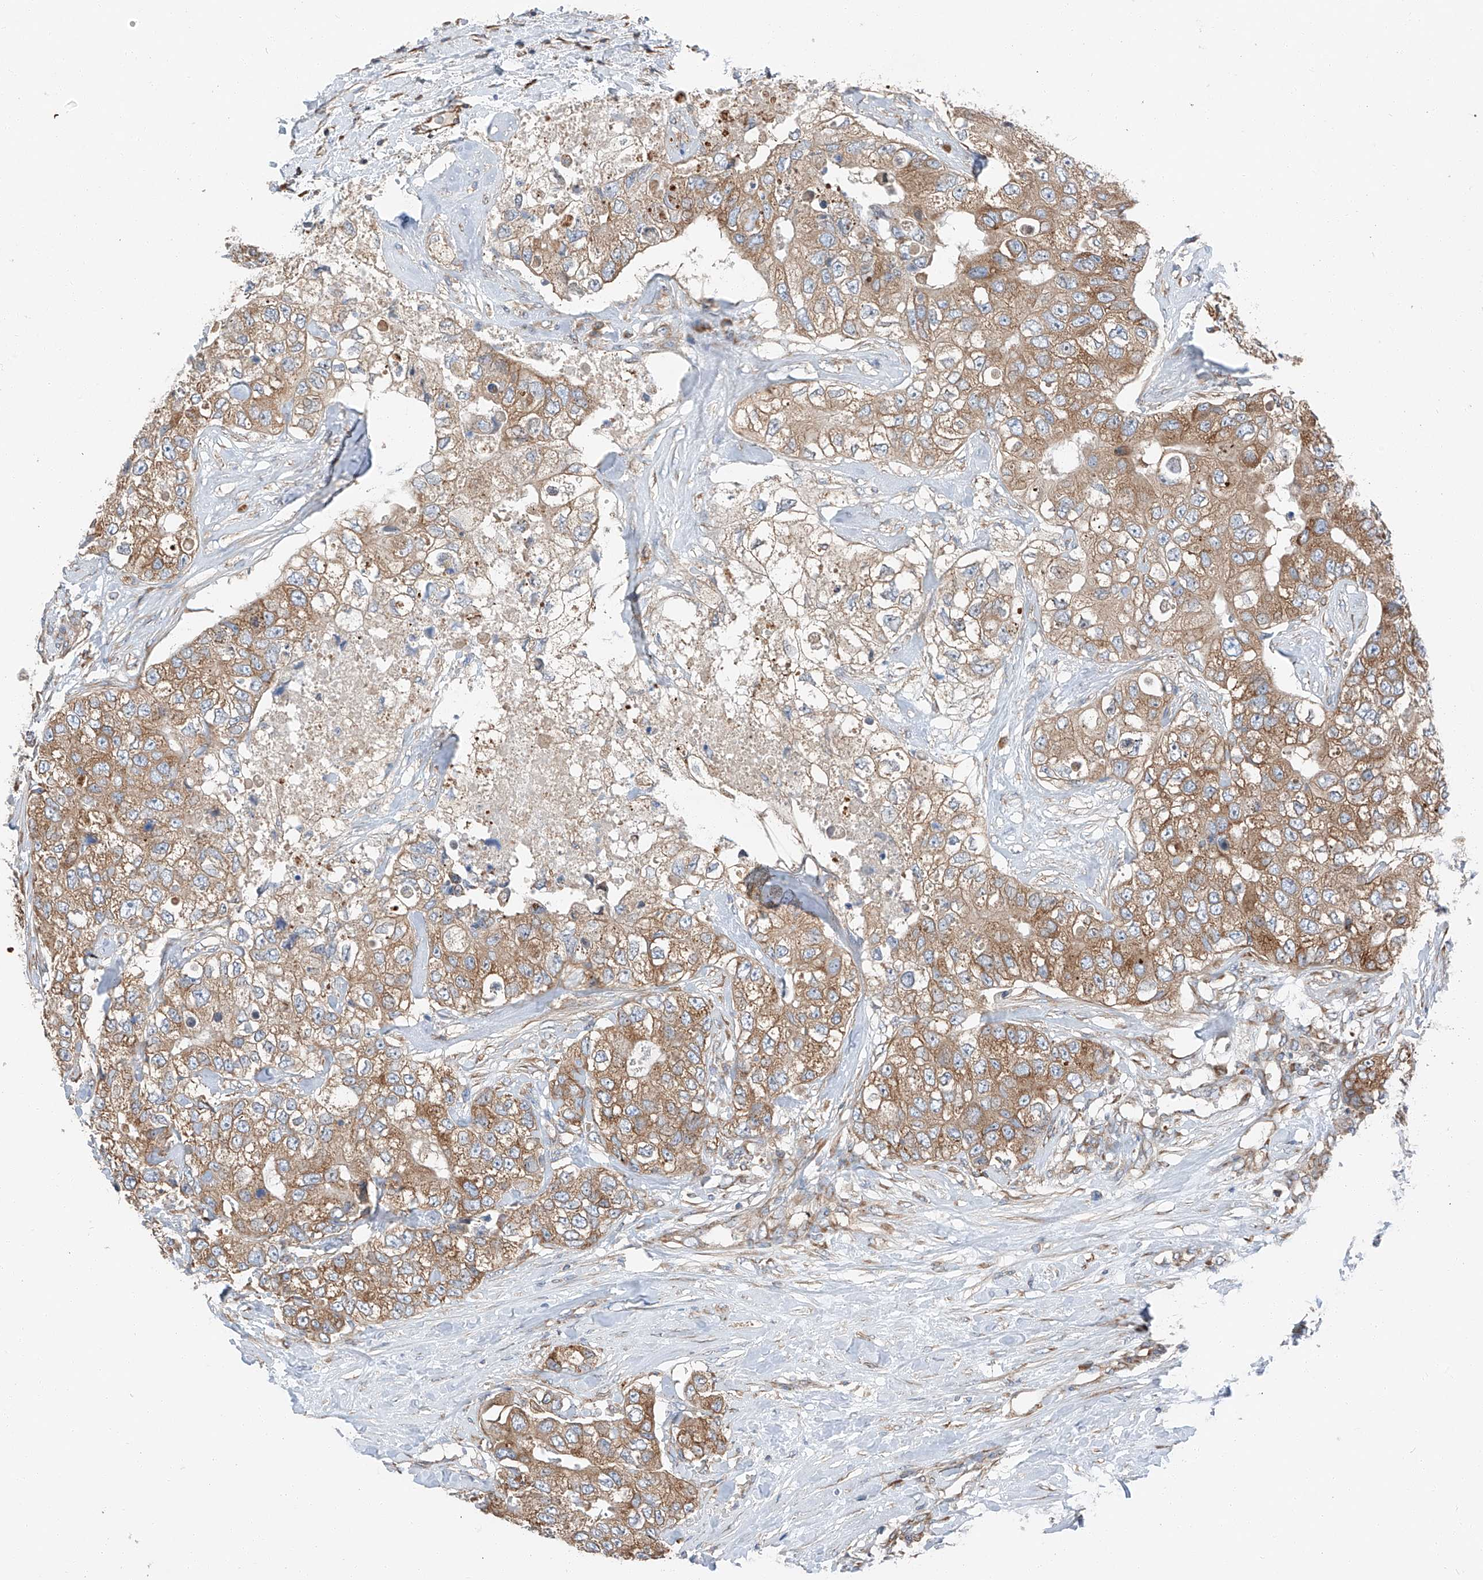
{"staining": {"intensity": "moderate", "quantity": ">75%", "location": "cytoplasmic/membranous"}, "tissue": "breast cancer", "cell_type": "Tumor cells", "image_type": "cancer", "snomed": [{"axis": "morphology", "description": "Duct carcinoma"}, {"axis": "topography", "description": "Breast"}], "caption": "A medium amount of moderate cytoplasmic/membranous expression is identified in about >75% of tumor cells in breast intraductal carcinoma tissue.", "gene": "ZC3H15", "patient": {"sex": "female", "age": 62}}